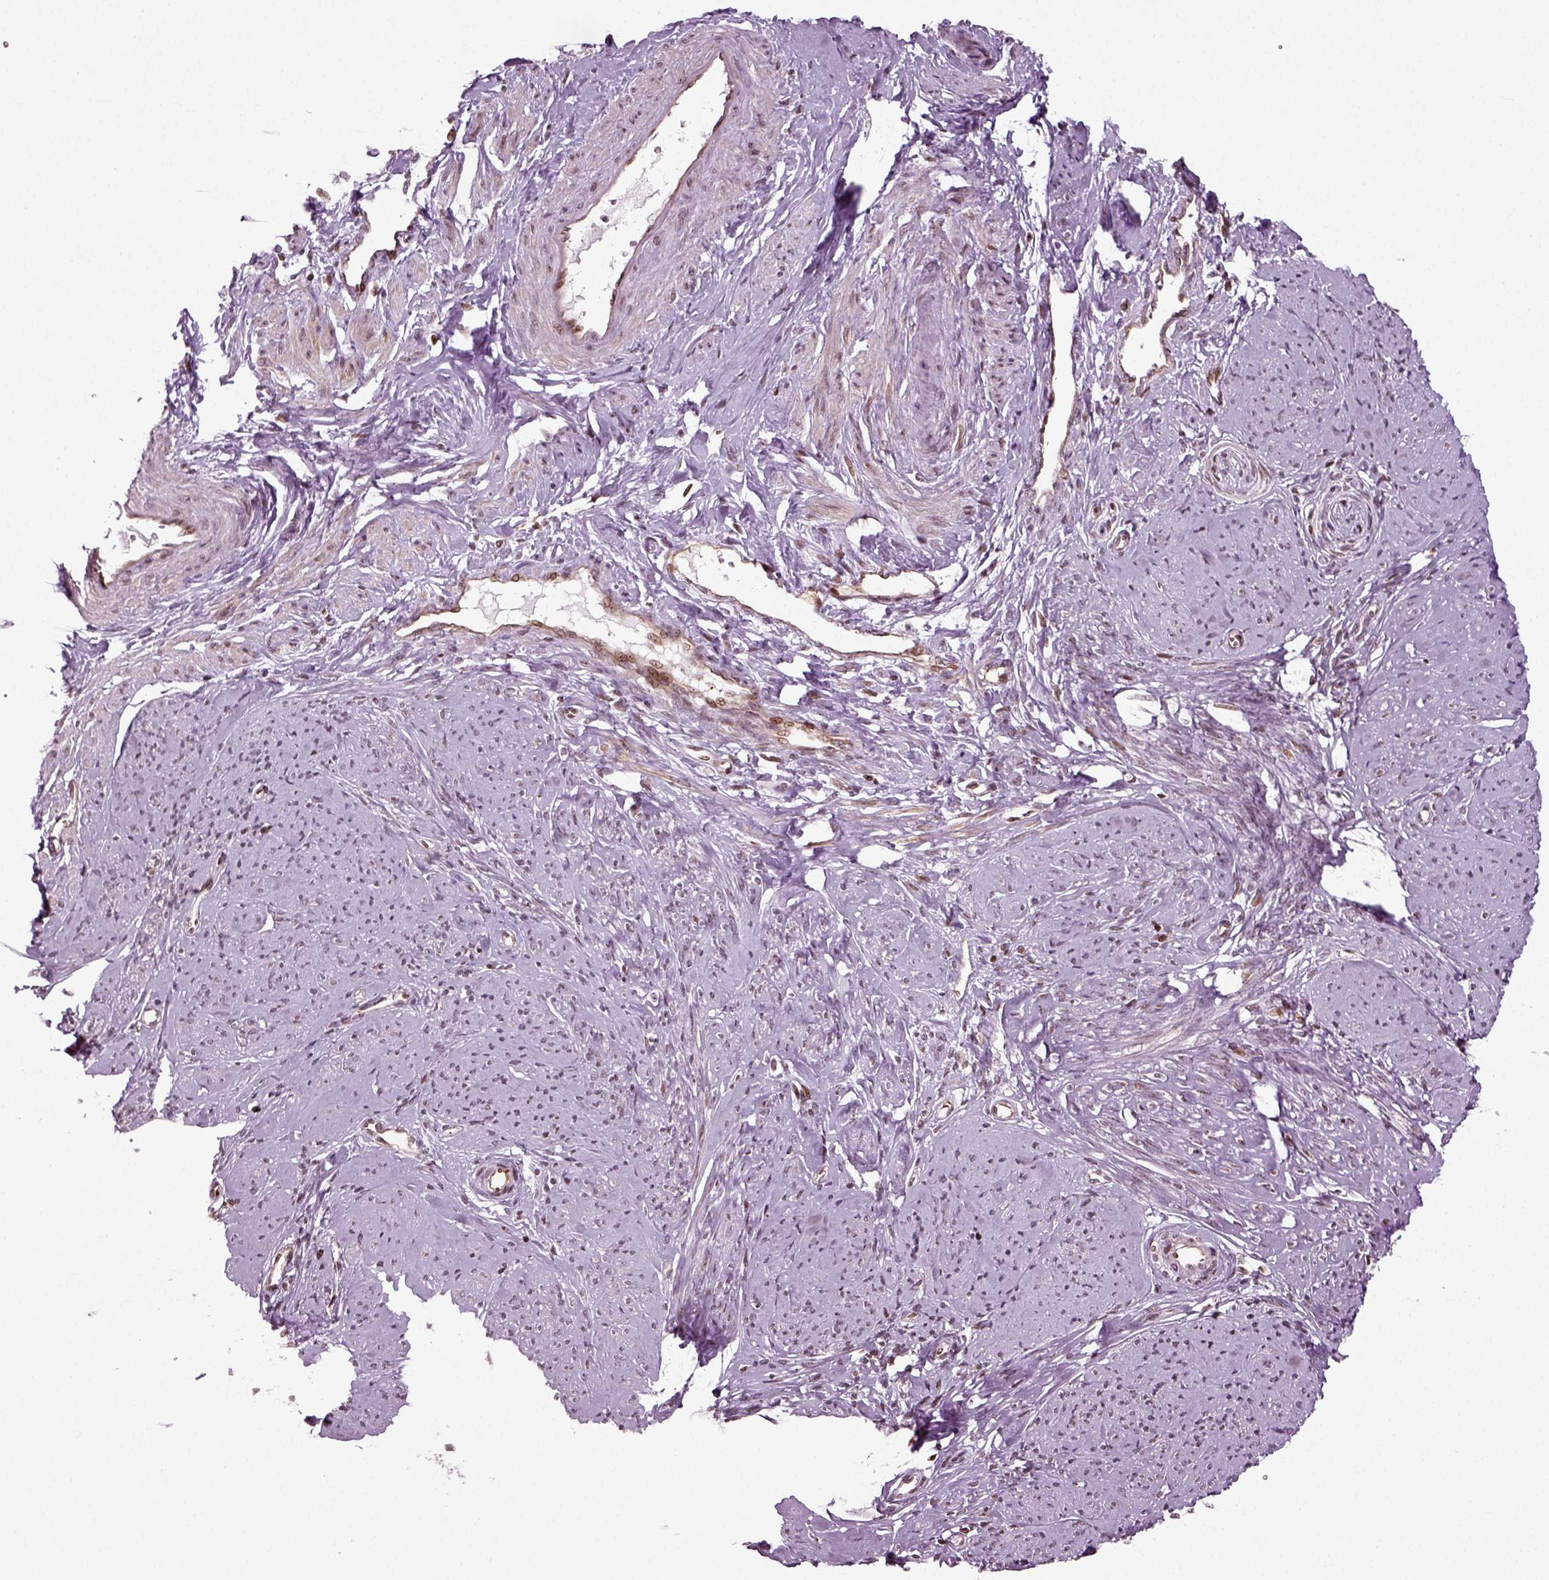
{"staining": {"intensity": "moderate", "quantity": "25%-75%", "location": "cytoplasmic/membranous"}, "tissue": "smooth muscle", "cell_type": "Smooth muscle cells", "image_type": "normal", "snomed": [{"axis": "morphology", "description": "Normal tissue, NOS"}, {"axis": "topography", "description": "Smooth muscle"}], "caption": "A medium amount of moderate cytoplasmic/membranous staining is appreciated in about 25%-75% of smooth muscle cells in unremarkable smooth muscle.", "gene": "HEYL", "patient": {"sex": "female", "age": 48}}